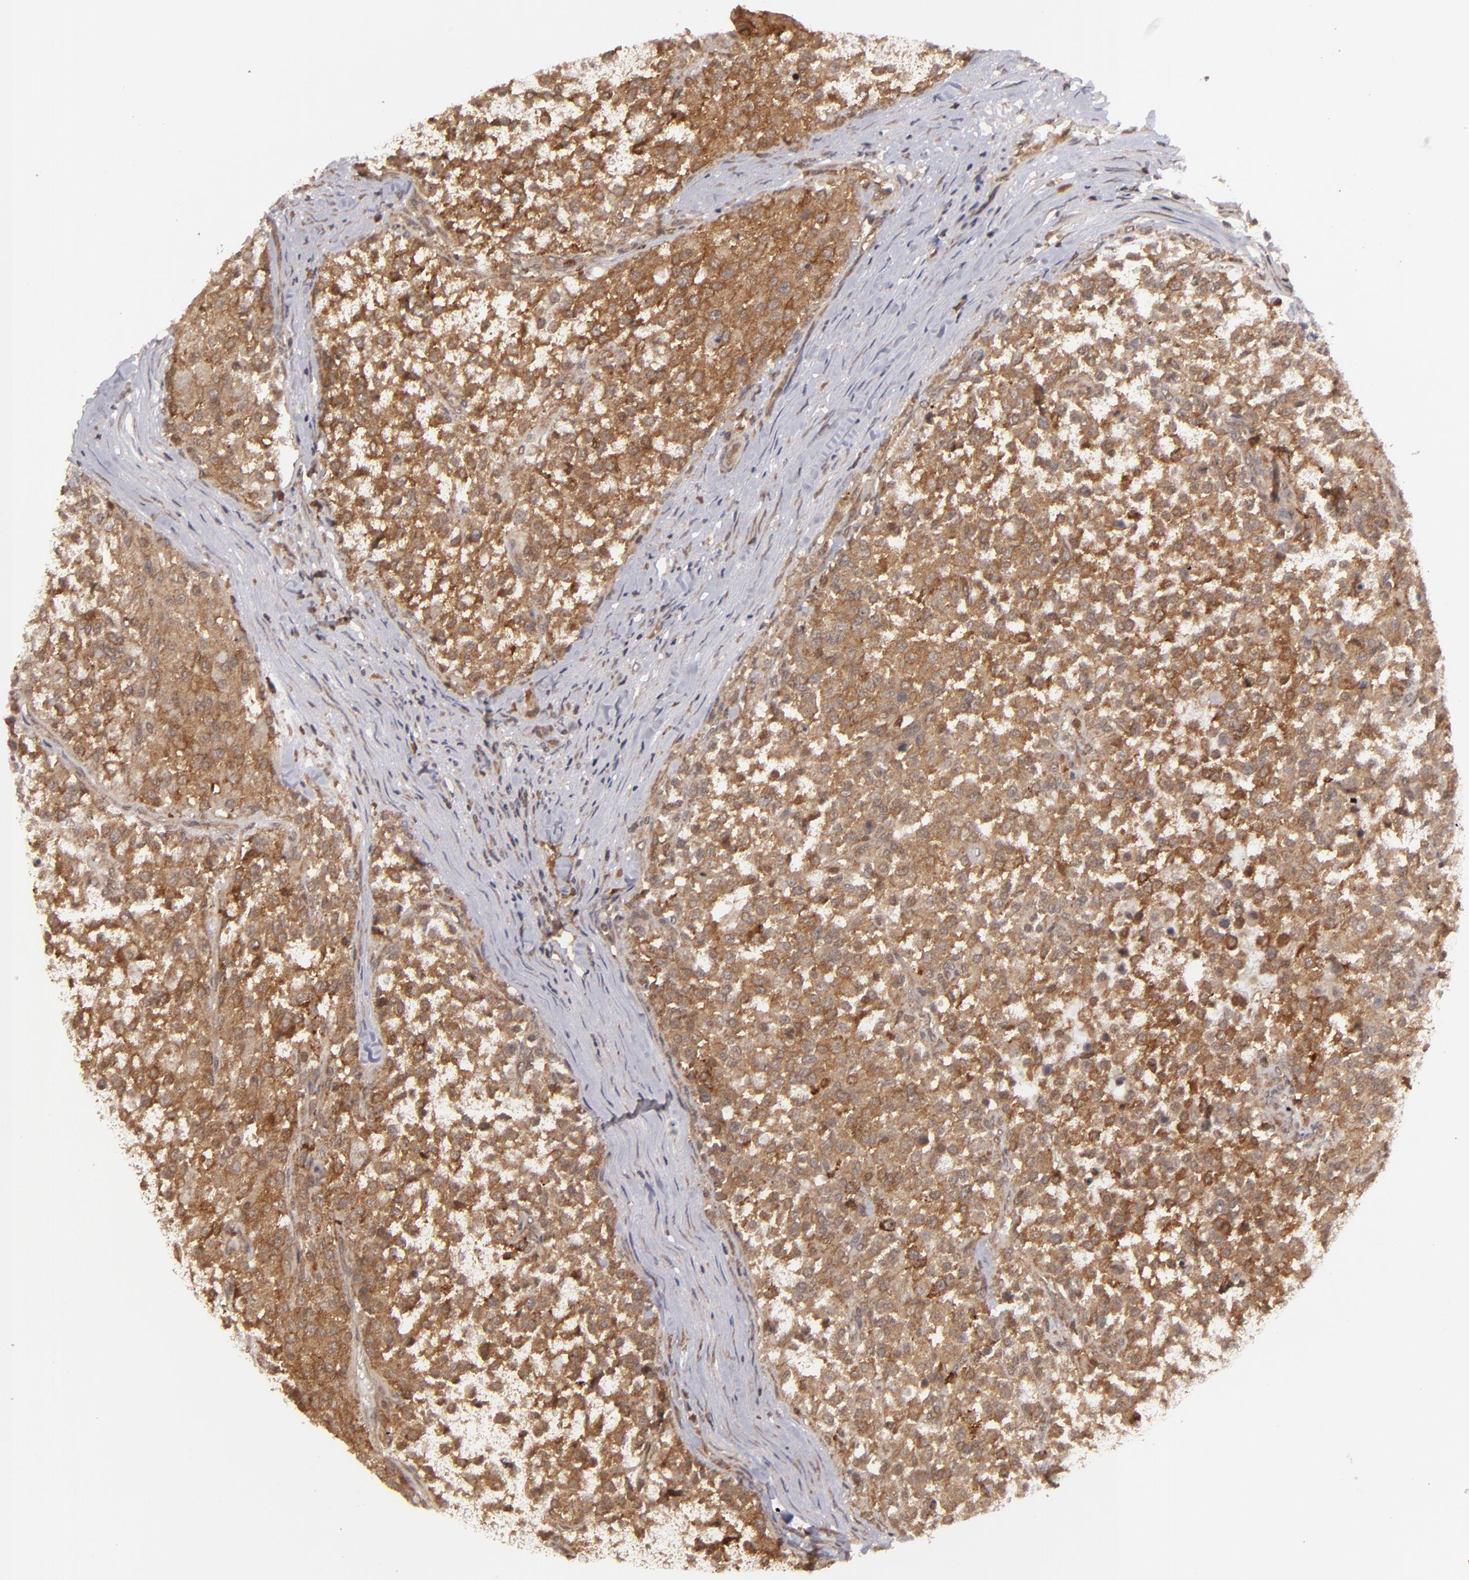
{"staining": {"intensity": "strong", "quantity": ">75%", "location": "cytoplasmic/membranous"}, "tissue": "testis cancer", "cell_type": "Tumor cells", "image_type": "cancer", "snomed": [{"axis": "morphology", "description": "Seminoma, NOS"}, {"axis": "topography", "description": "Testis"}], "caption": "A brown stain highlights strong cytoplasmic/membranous positivity of a protein in human testis cancer (seminoma) tumor cells.", "gene": "MAPK3", "patient": {"sex": "male", "age": 59}}